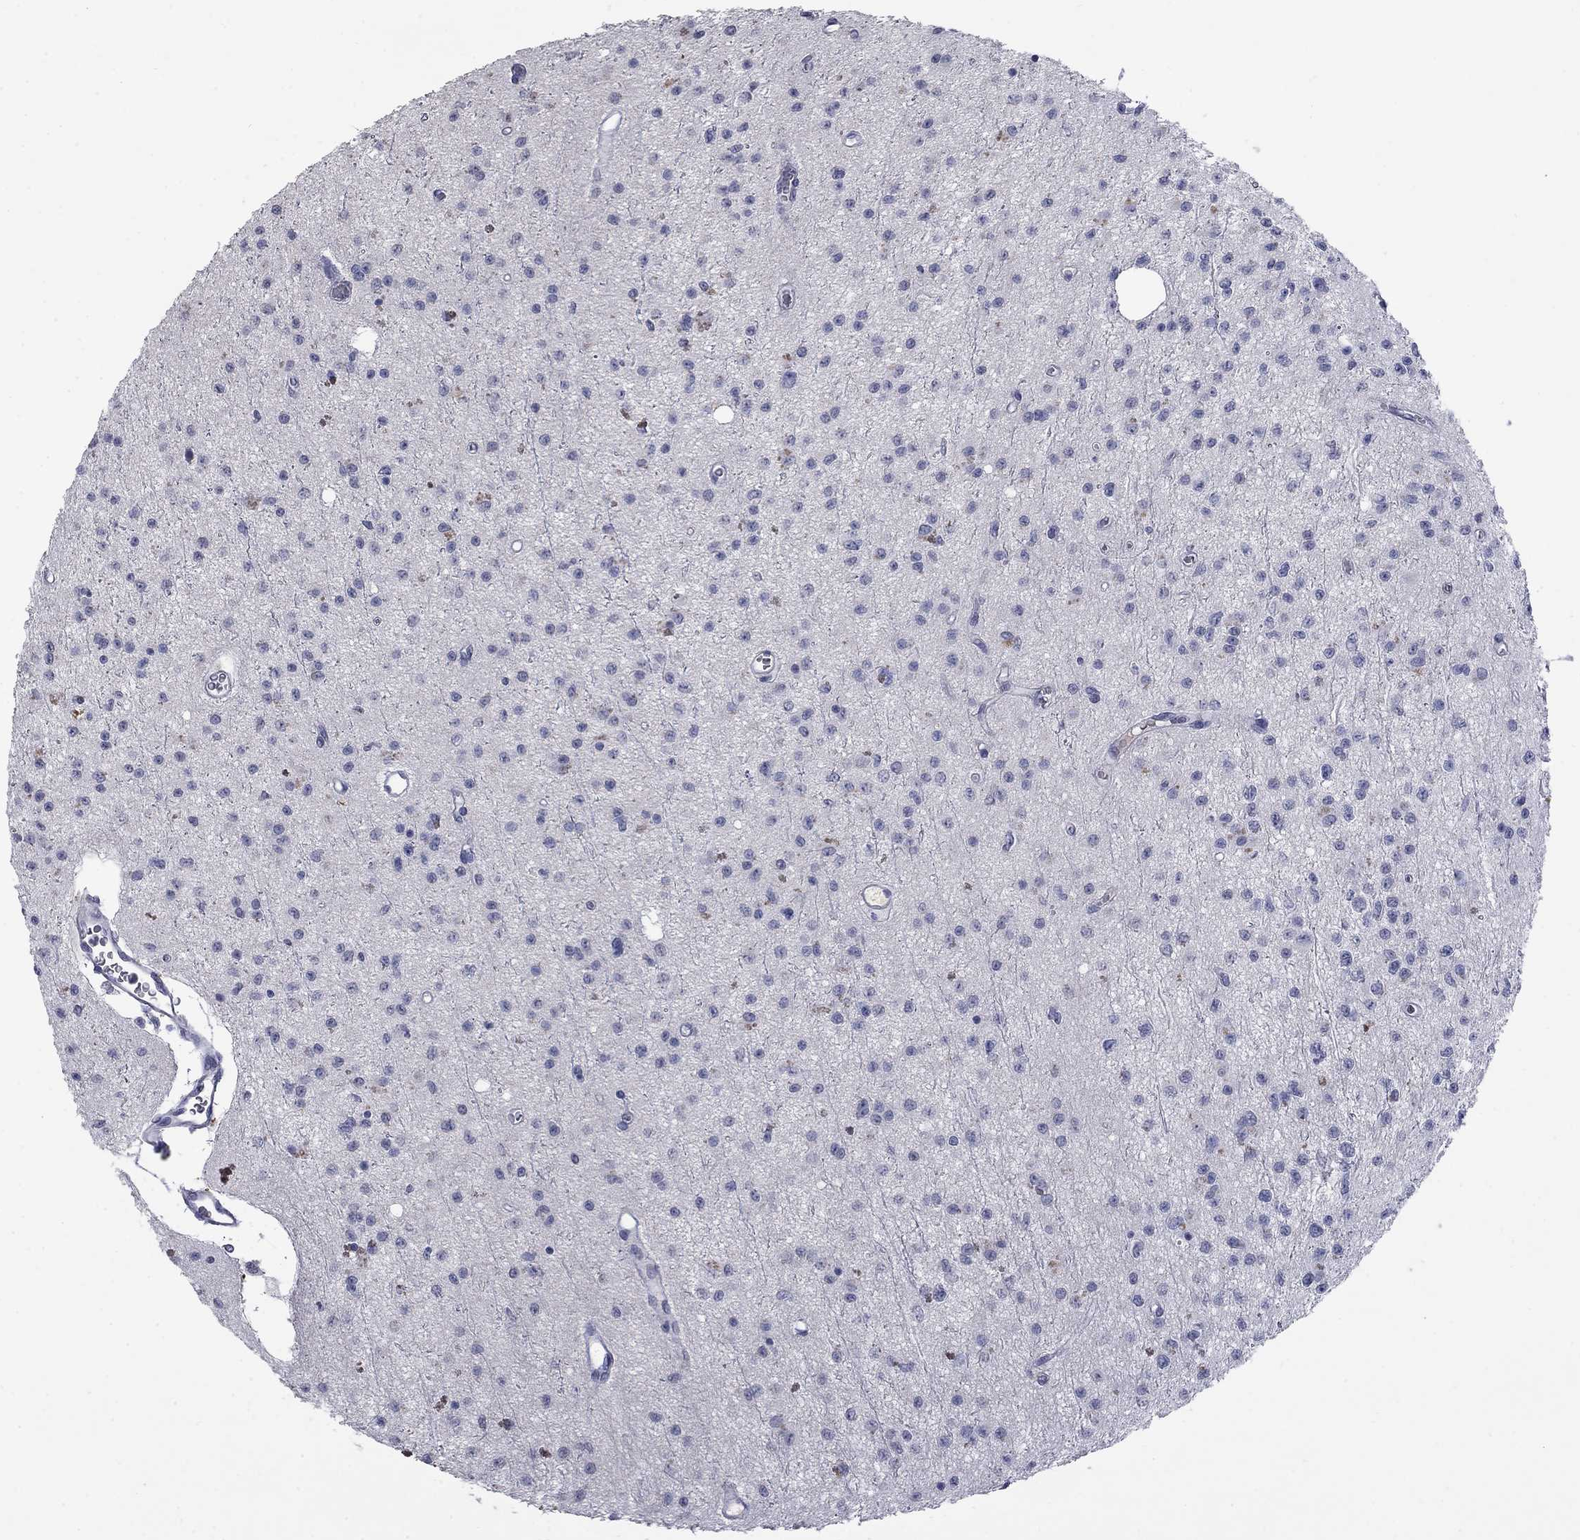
{"staining": {"intensity": "negative", "quantity": "none", "location": "none"}, "tissue": "glioma", "cell_type": "Tumor cells", "image_type": "cancer", "snomed": [{"axis": "morphology", "description": "Glioma, malignant, Low grade"}, {"axis": "topography", "description": "Brain"}], "caption": "Malignant glioma (low-grade) was stained to show a protein in brown. There is no significant positivity in tumor cells.", "gene": "SLC51A", "patient": {"sex": "female", "age": 45}}